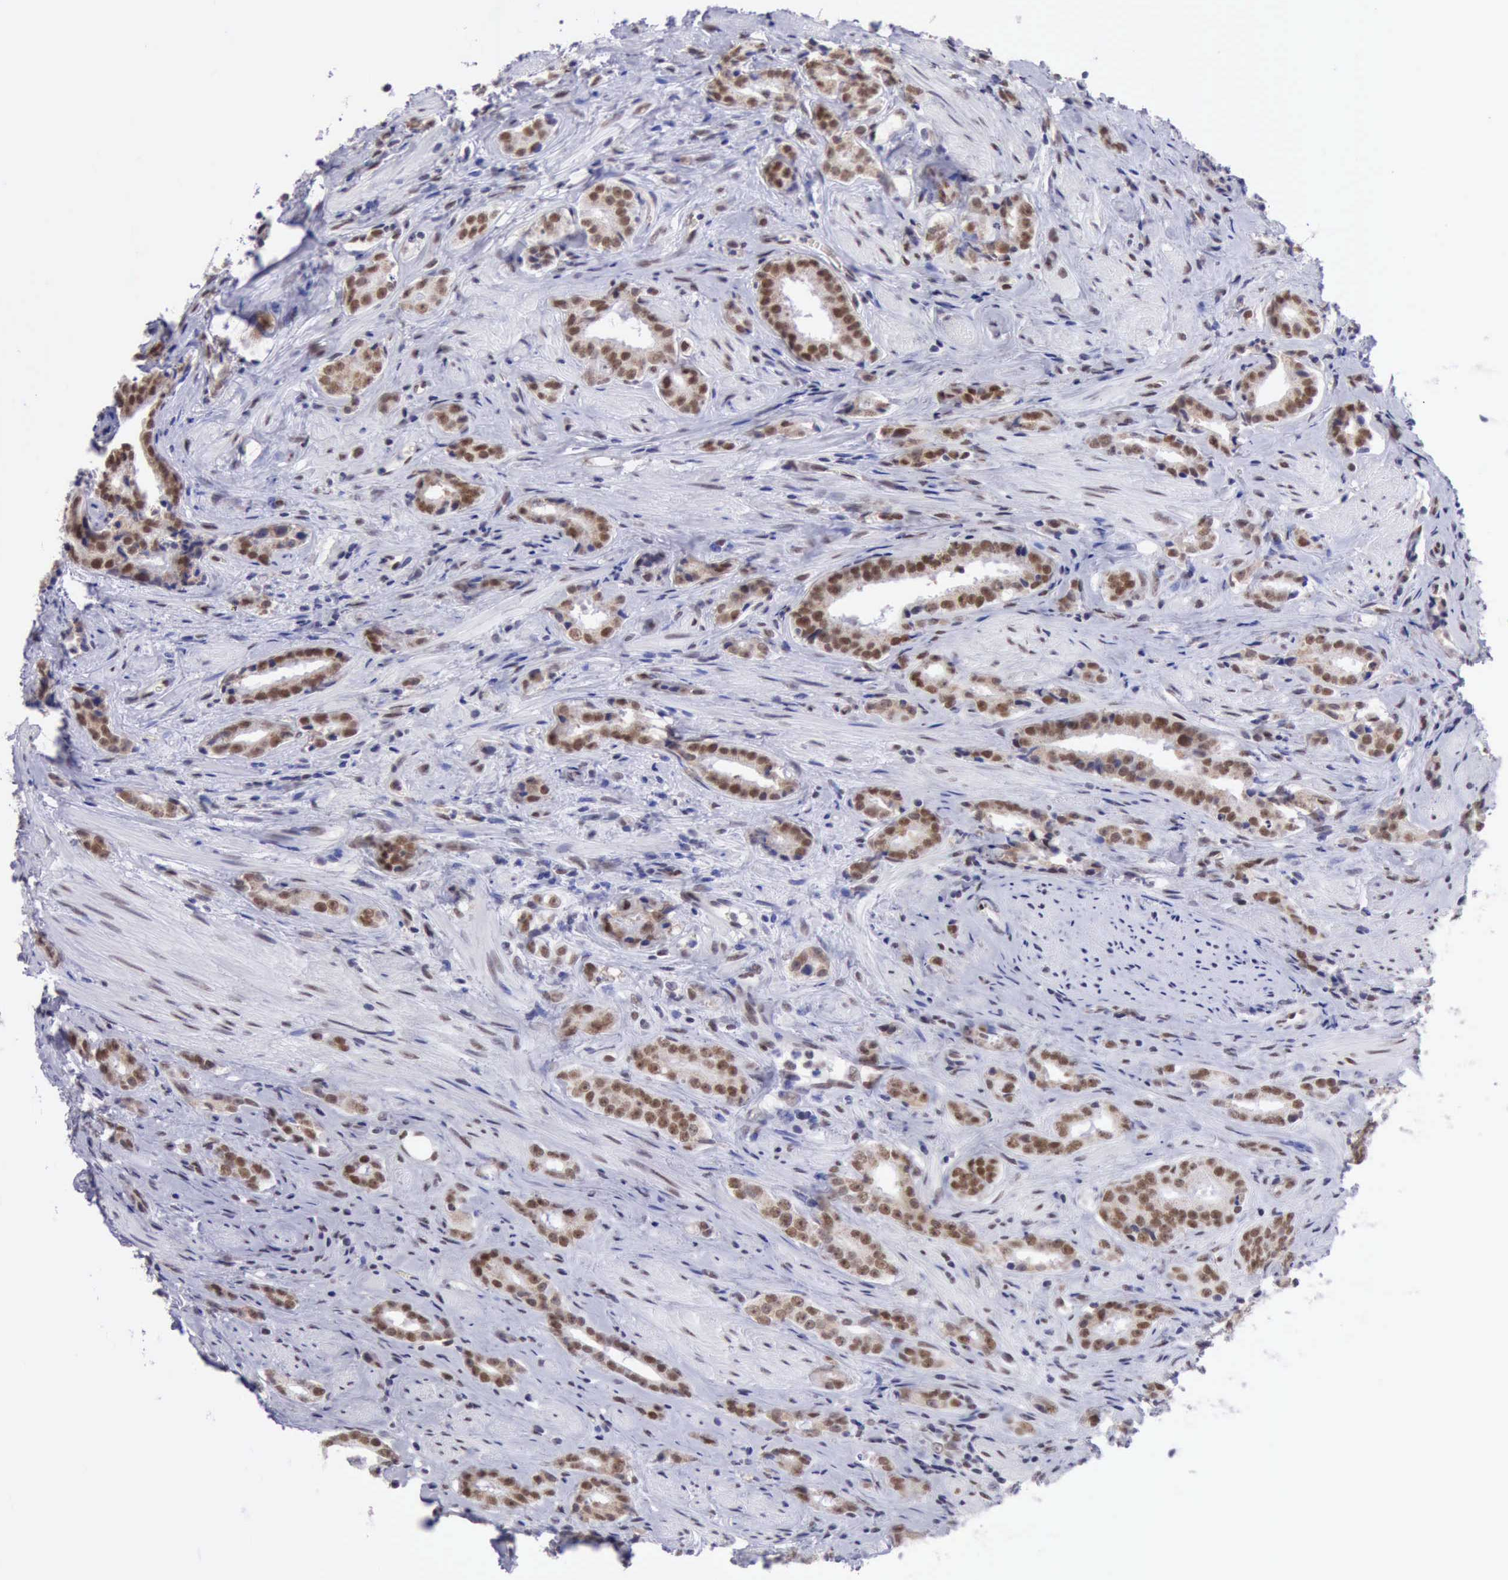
{"staining": {"intensity": "strong", "quantity": ">75%", "location": "nuclear"}, "tissue": "prostate cancer", "cell_type": "Tumor cells", "image_type": "cancer", "snomed": [{"axis": "morphology", "description": "Adenocarcinoma, Medium grade"}, {"axis": "topography", "description": "Prostate"}], "caption": "Protein staining by immunohistochemistry demonstrates strong nuclear positivity in approximately >75% of tumor cells in prostate medium-grade adenocarcinoma.", "gene": "ERCC4", "patient": {"sex": "male", "age": 53}}